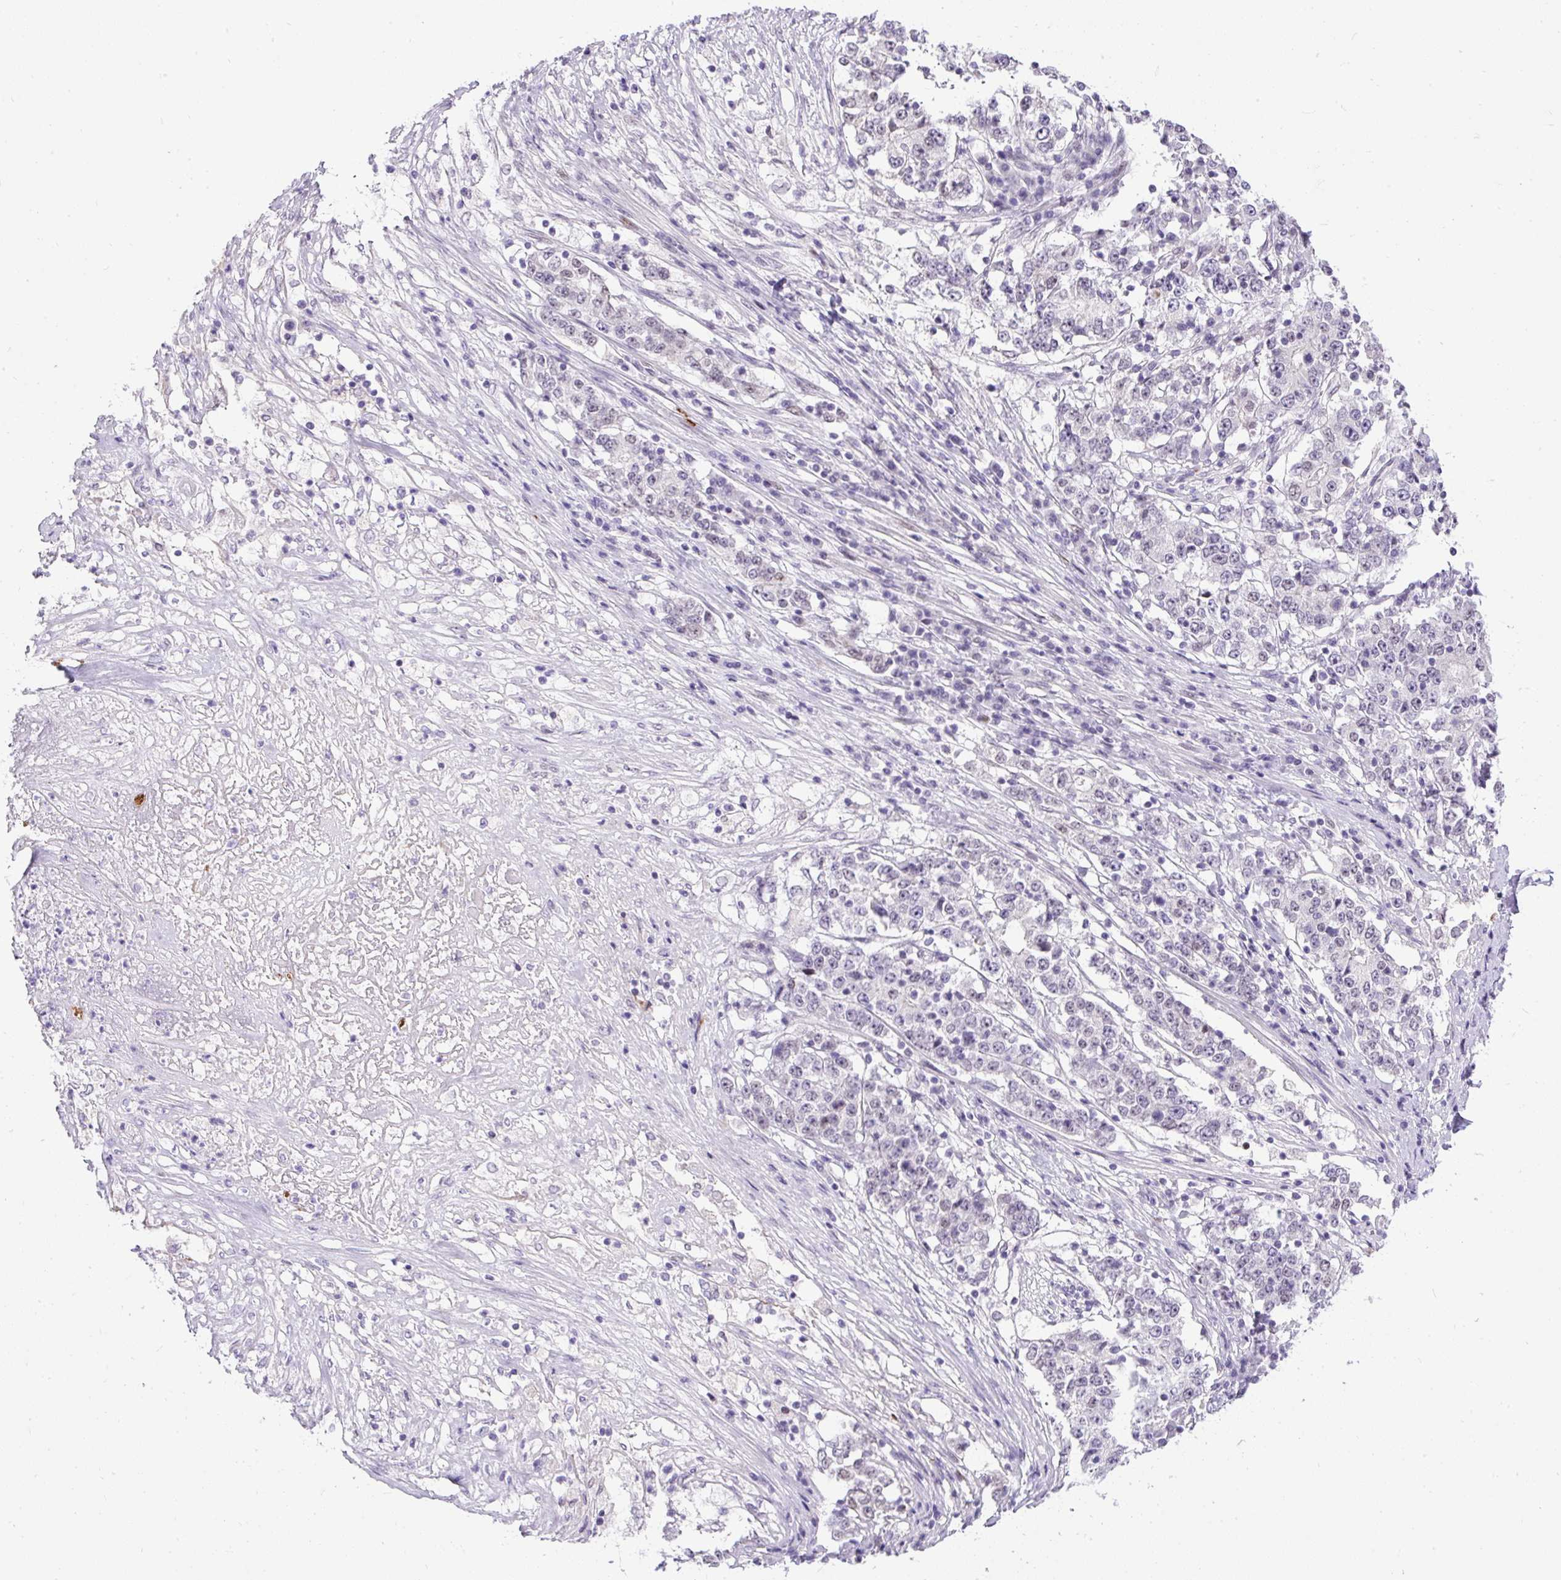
{"staining": {"intensity": "negative", "quantity": "none", "location": "none"}, "tissue": "stomach cancer", "cell_type": "Tumor cells", "image_type": "cancer", "snomed": [{"axis": "morphology", "description": "Adenocarcinoma, NOS"}, {"axis": "topography", "description": "Stomach"}], "caption": "Immunohistochemical staining of stomach cancer (adenocarcinoma) shows no significant positivity in tumor cells. (Stains: DAB IHC with hematoxylin counter stain, Microscopy: brightfield microscopy at high magnification).", "gene": "WNT10B", "patient": {"sex": "male", "age": 59}}